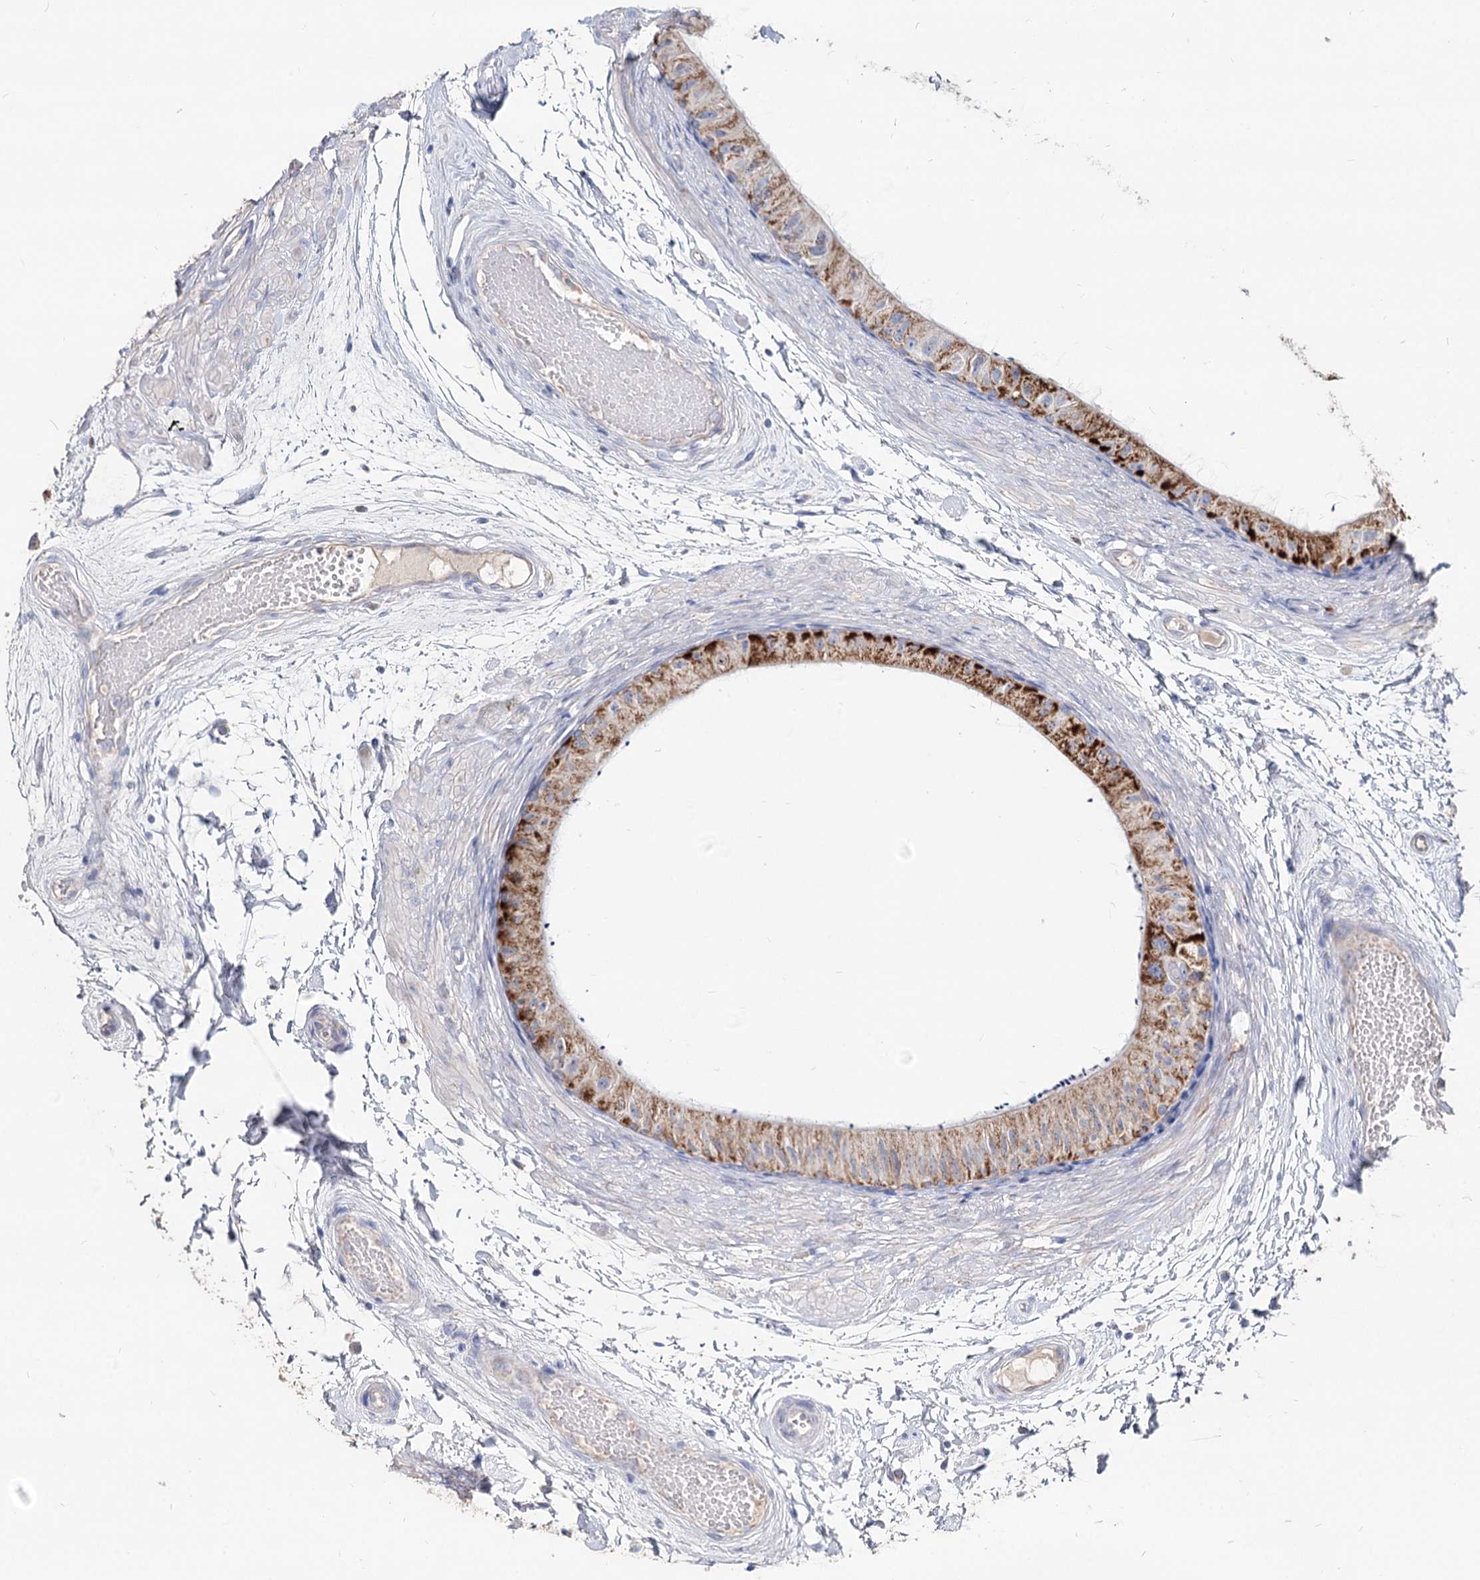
{"staining": {"intensity": "strong", "quantity": "25%-75%", "location": "cytoplasmic/membranous"}, "tissue": "epididymis", "cell_type": "Glandular cells", "image_type": "normal", "snomed": [{"axis": "morphology", "description": "Normal tissue, NOS"}, {"axis": "topography", "description": "Epididymis"}], "caption": "This photomicrograph shows immunohistochemistry (IHC) staining of normal human epididymis, with high strong cytoplasmic/membranous staining in approximately 25%-75% of glandular cells.", "gene": "MCCC2", "patient": {"sex": "male", "age": 50}}